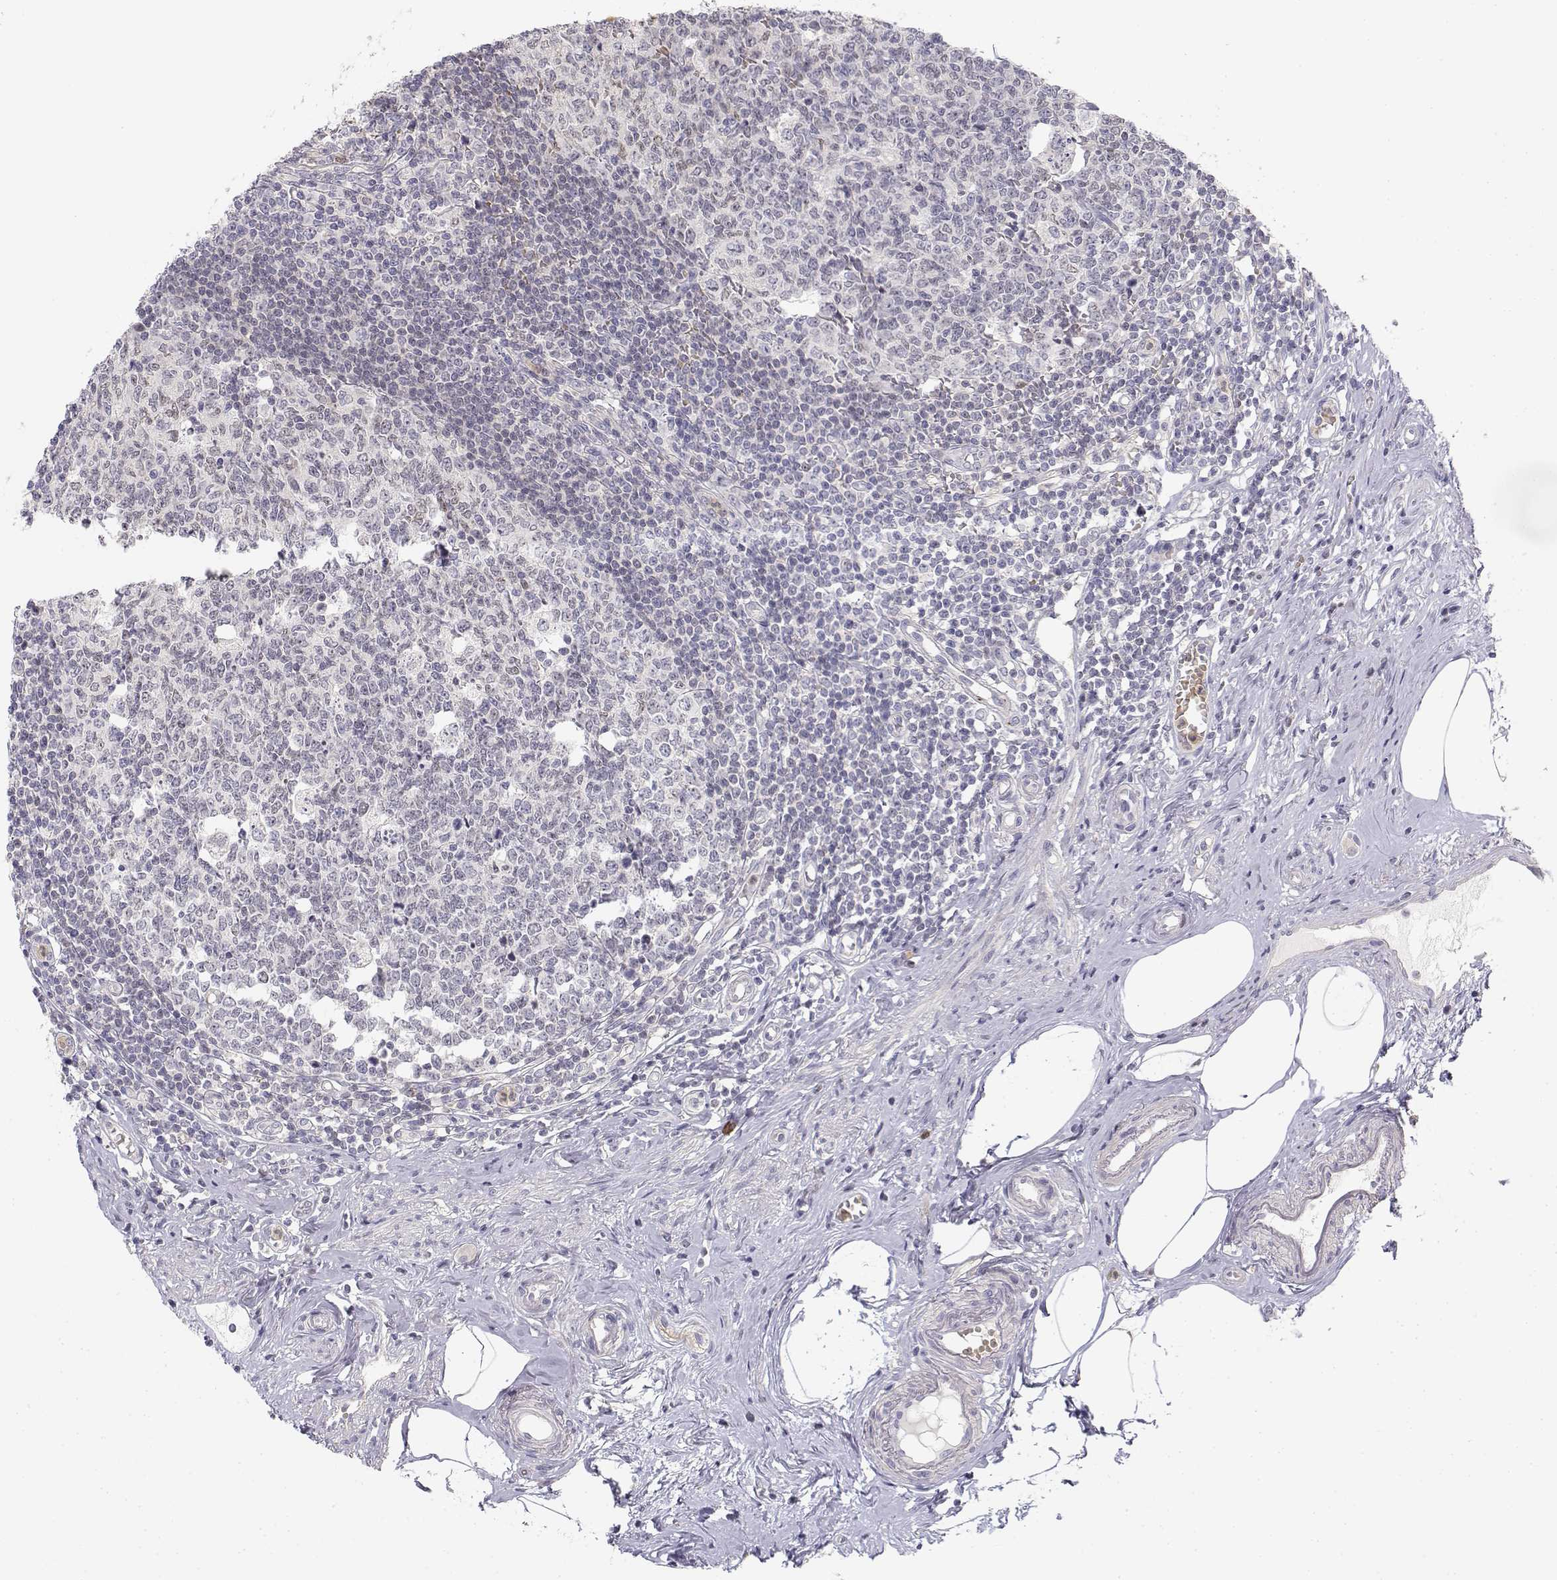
{"staining": {"intensity": "negative", "quantity": "none", "location": "none"}, "tissue": "appendix", "cell_type": "Glandular cells", "image_type": "normal", "snomed": [{"axis": "morphology", "description": "Normal tissue, NOS"}, {"axis": "morphology", "description": "Carcinoma, endometroid"}, {"axis": "topography", "description": "Appendix"}, {"axis": "topography", "description": "Colon"}], "caption": "Histopathology image shows no significant protein staining in glandular cells of normal appendix.", "gene": "GLIPR1L2", "patient": {"sex": "female", "age": 60}}